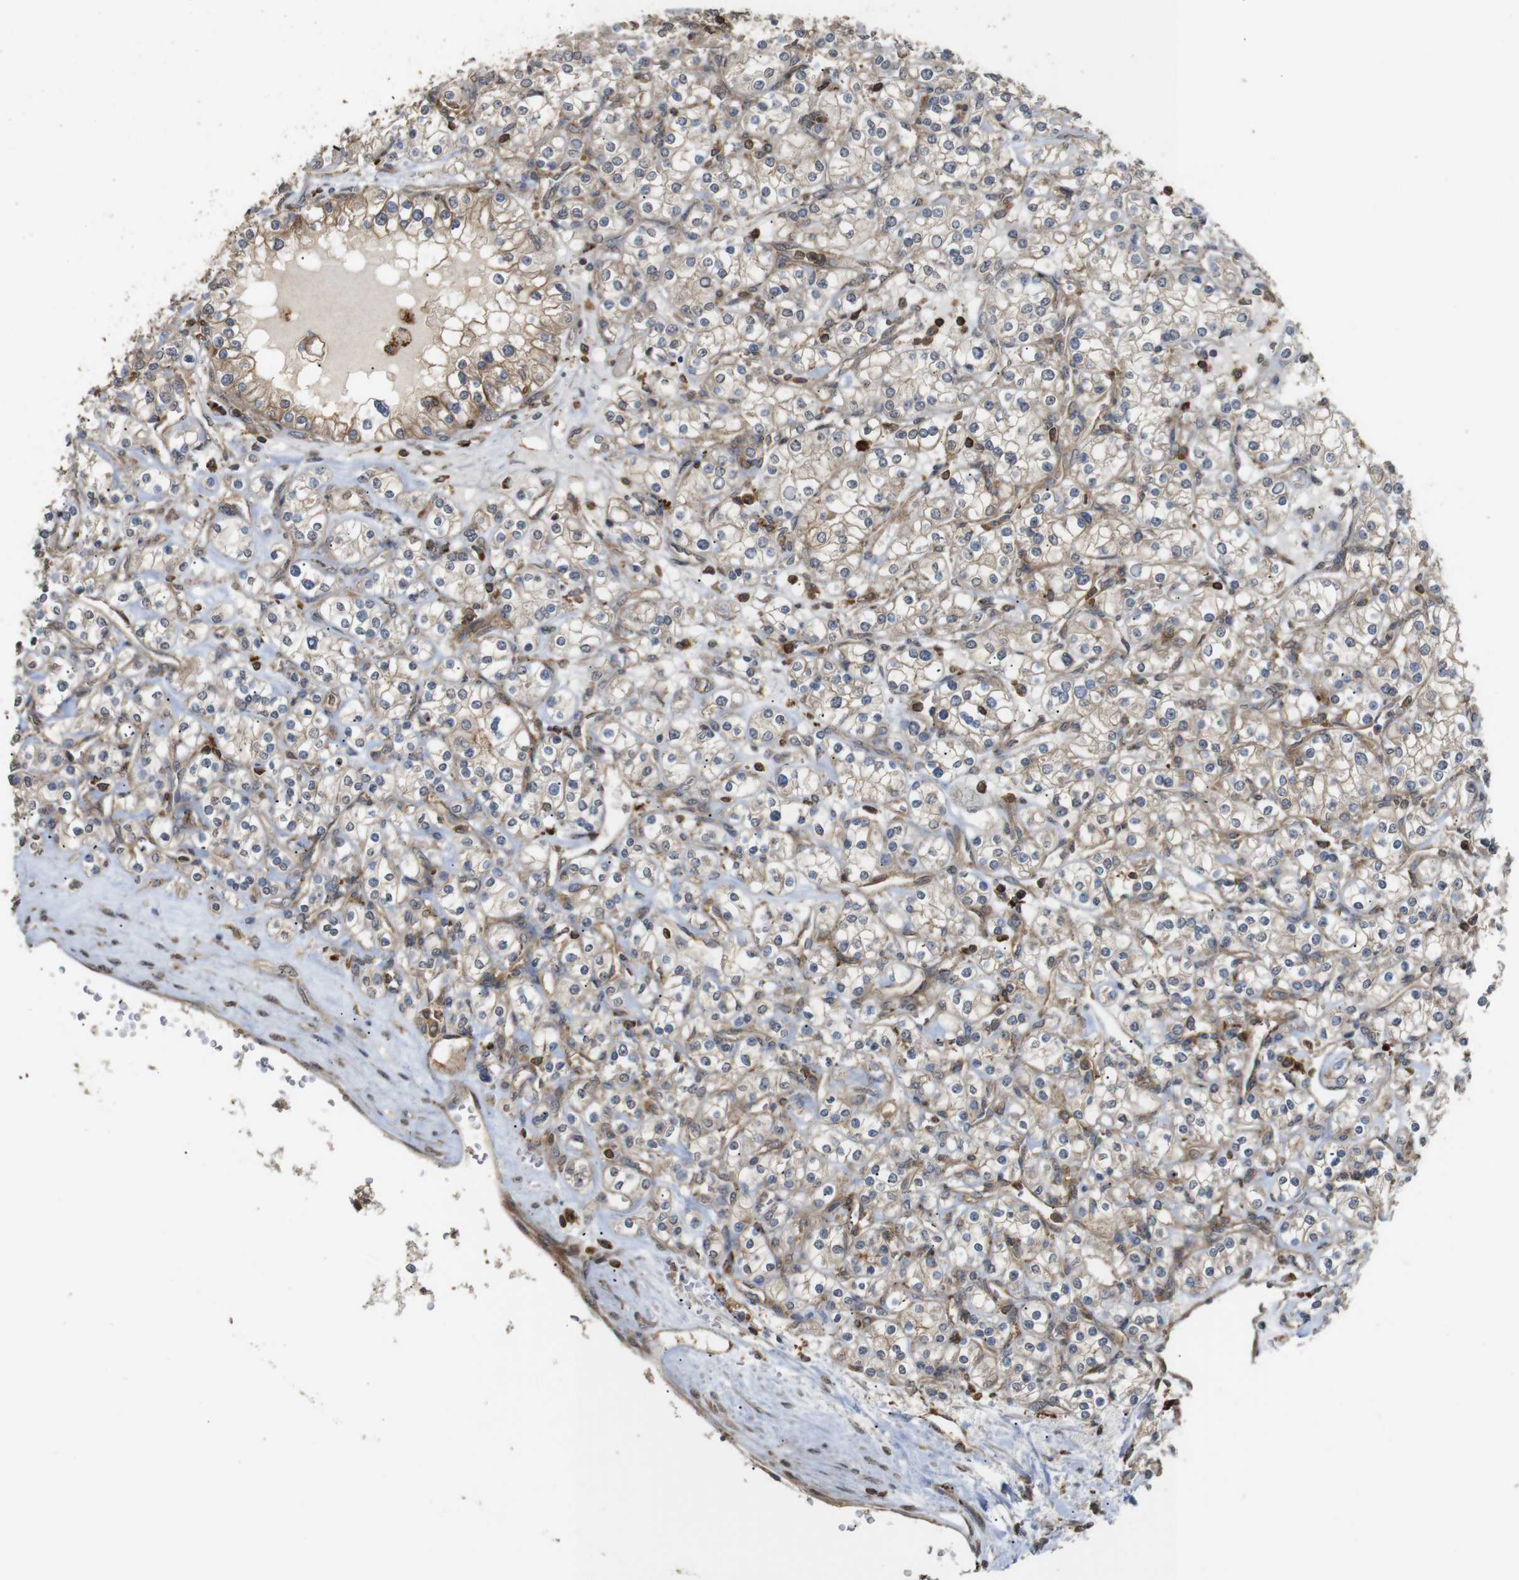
{"staining": {"intensity": "moderate", "quantity": ">75%", "location": "cytoplasmic/membranous"}, "tissue": "renal cancer", "cell_type": "Tumor cells", "image_type": "cancer", "snomed": [{"axis": "morphology", "description": "Adenocarcinoma, NOS"}, {"axis": "topography", "description": "Kidney"}], "caption": "Immunohistochemical staining of adenocarcinoma (renal) reveals medium levels of moderate cytoplasmic/membranous positivity in about >75% of tumor cells.", "gene": "KSR1", "patient": {"sex": "male", "age": 77}}